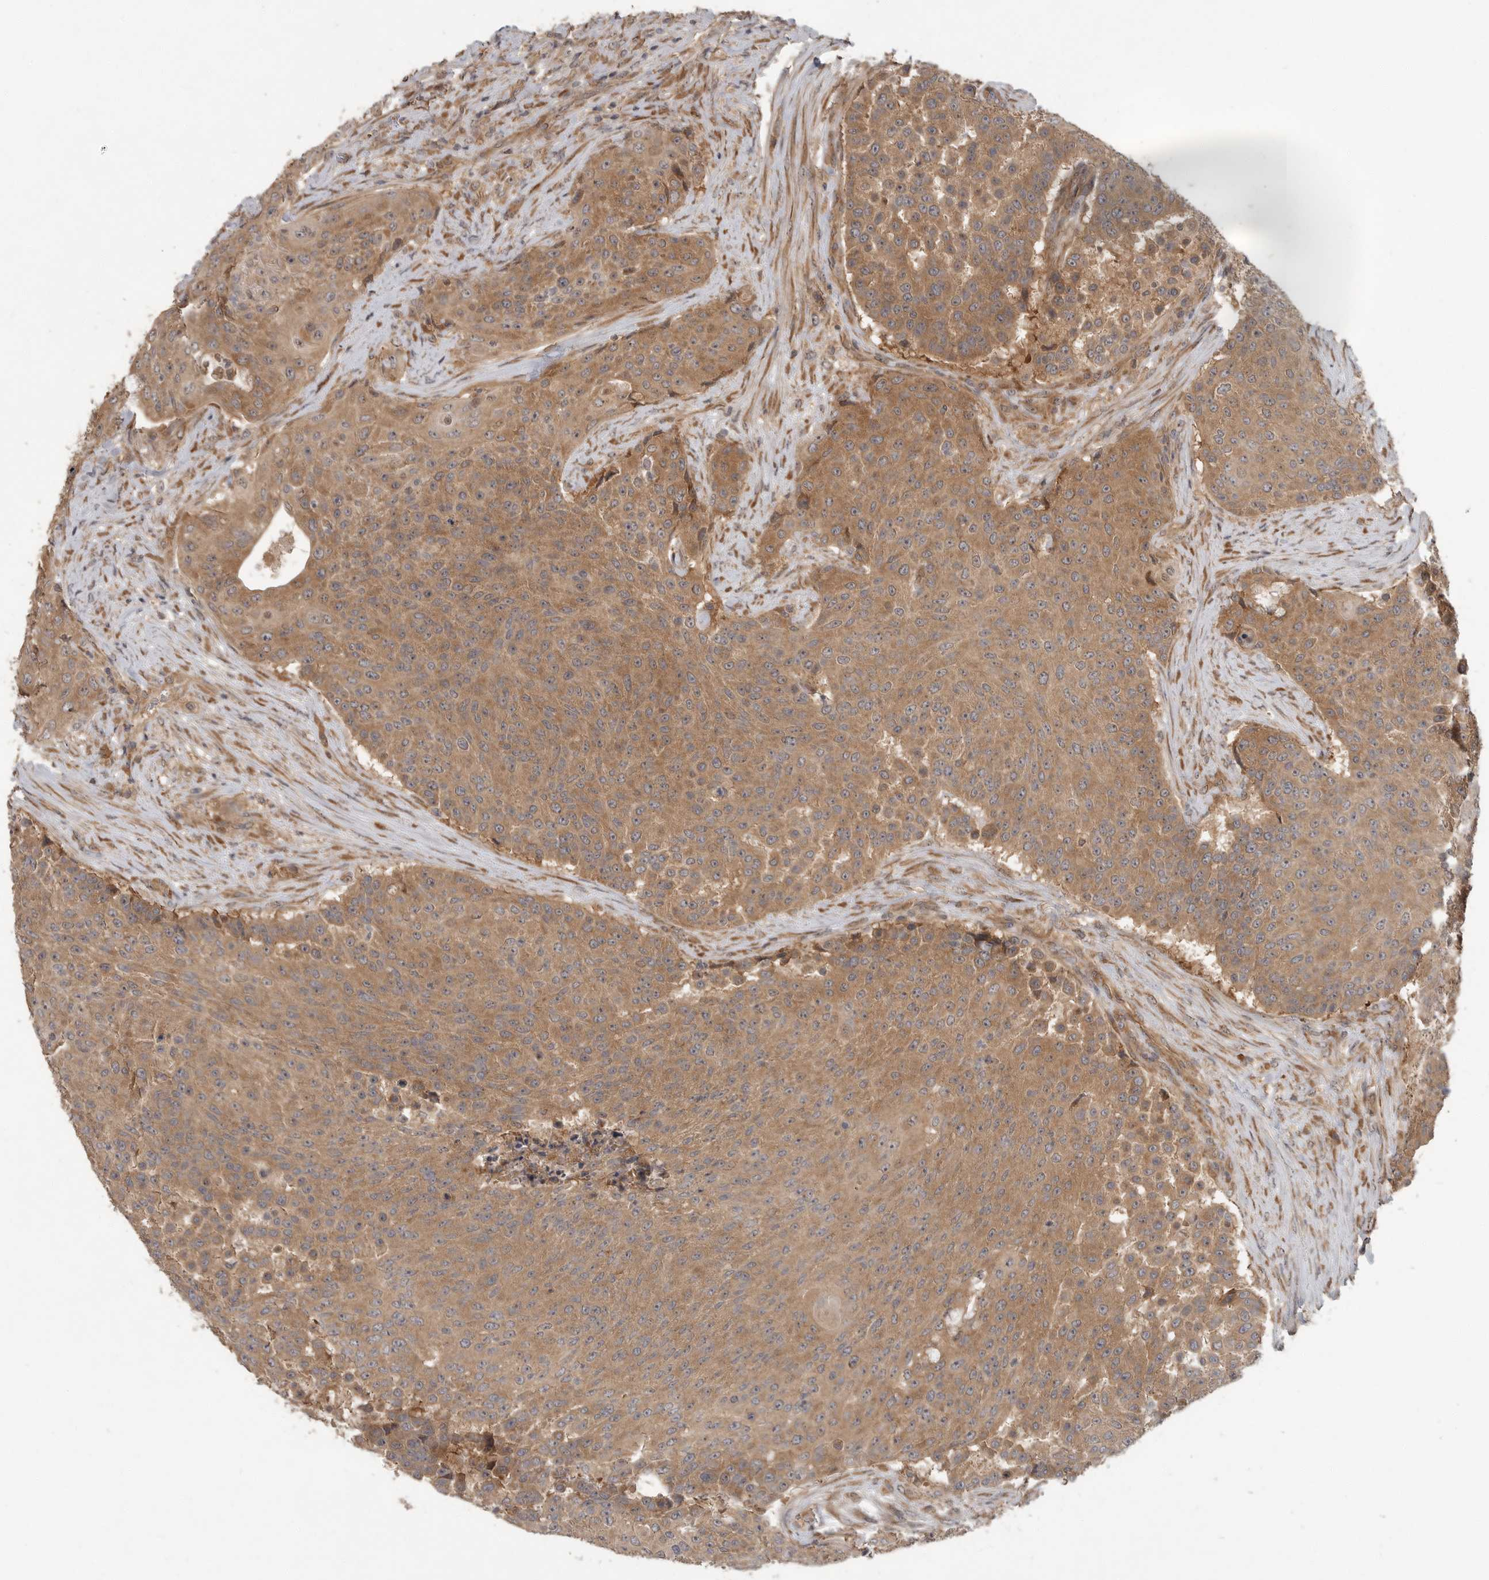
{"staining": {"intensity": "moderate", "quantity": ">75%", "location": "cytoplasmic/membranous"}, "tissue": "urothelial cancer", "cell_type": "Tumor cells", "image_type": "cancer", "snomed": [{"axis": "morphology", "description": "Urothelial carcinoma, High grade"}, {"axis": "topography", "description": "Urinary bladder"}], "caption": "Immunohistochemistry (IHC) image of neoplastic tissue: human high-grade urothelial carcinoma stained using immunohistochemistry reveals medium levels of moderate protein expression localized specifically in the cytoplasmic/membranous of tumor cells, appearing as a cytoplasmic/membranous brown color.", "gene": "OSBPL9", "patient": {"sex": "female", "age": 63}}